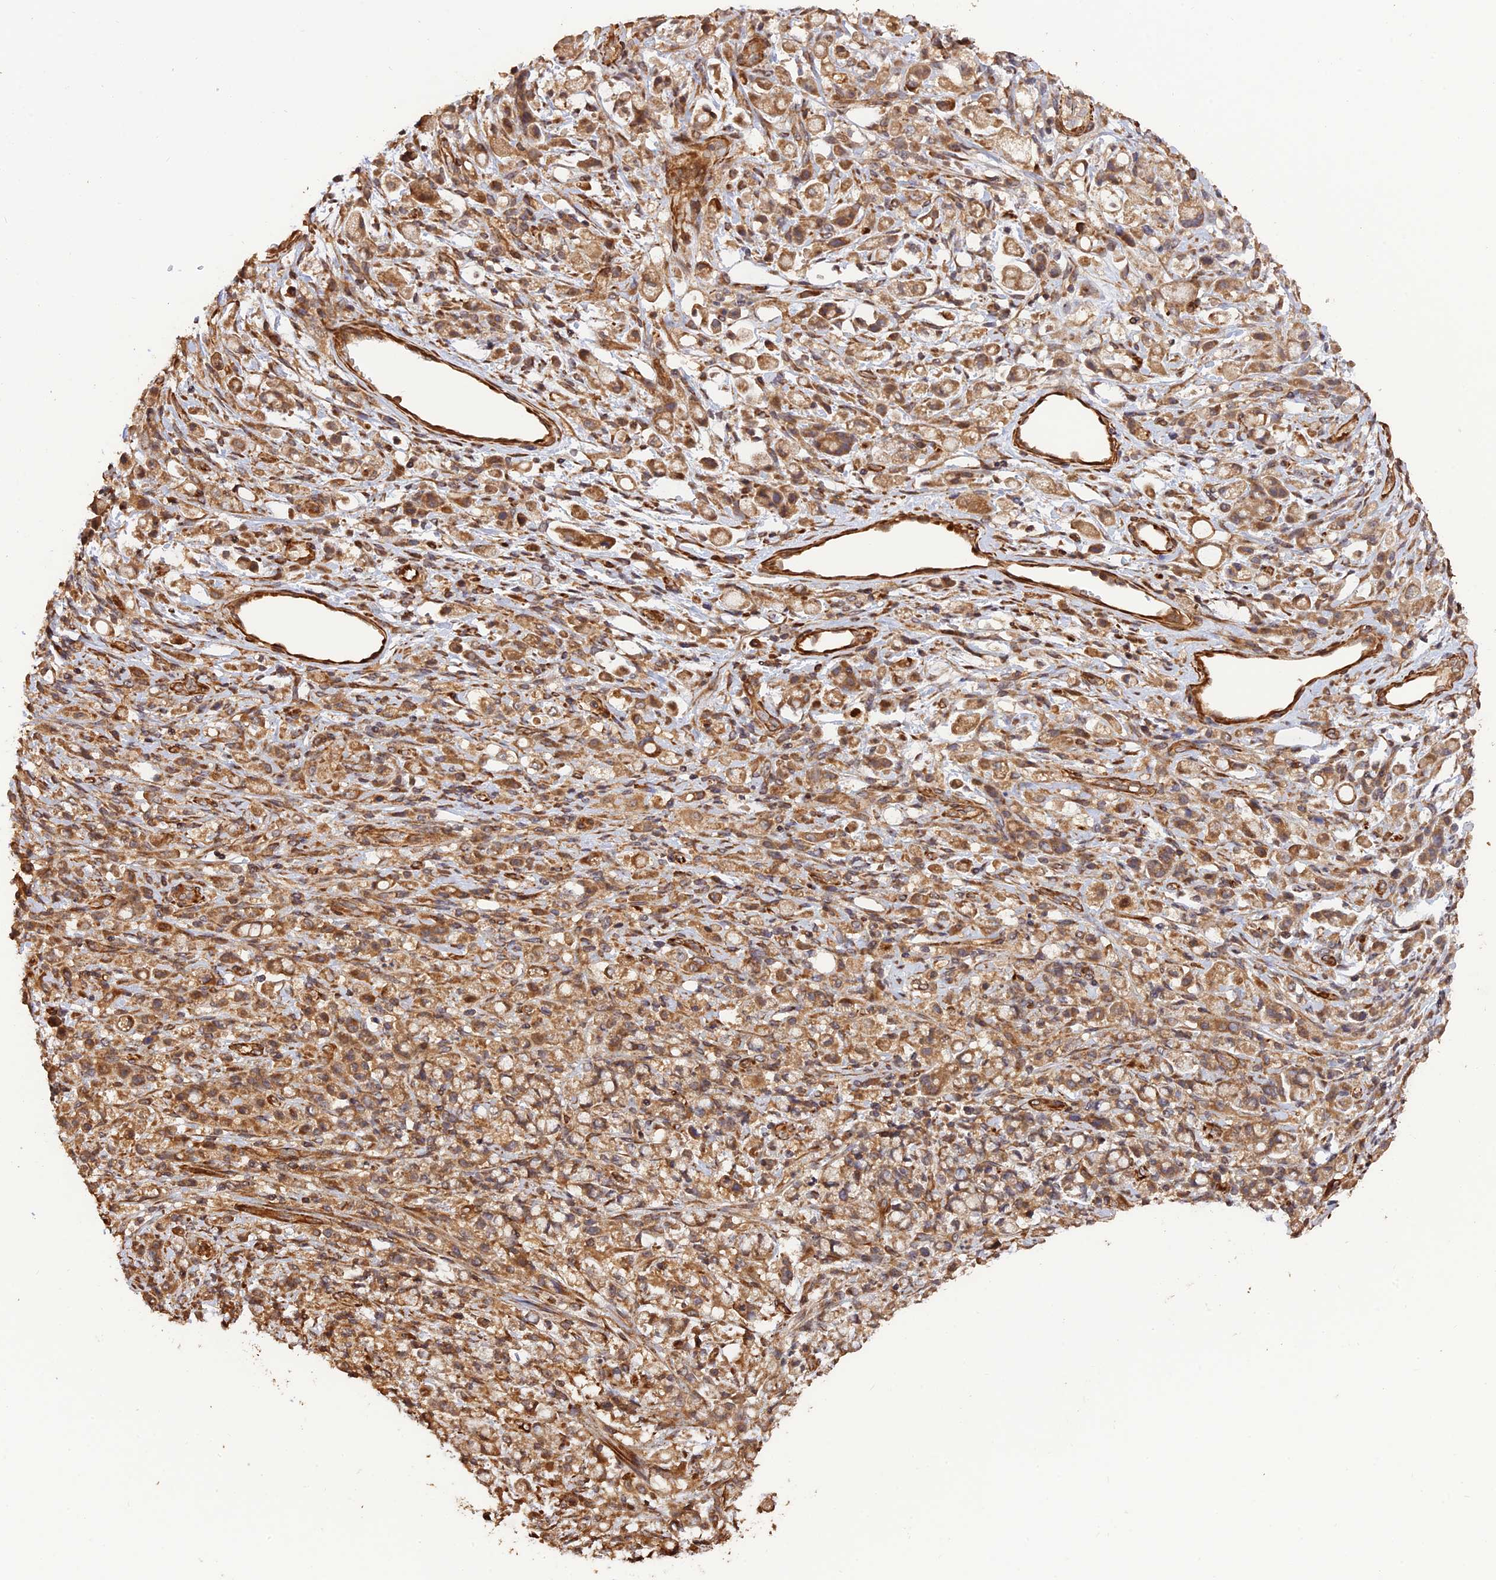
{"staining": {"intensity": "moderate", "quantity": ">75%", "location": "cytoplasmic/membranous"}, "tissue": "stomach cancer", "cell_type": "Tumor cells", "image_type": "cancer", "snomed": [{"axis": "morphology", "description": "Adenocarcinoma, NOS"}, {"axis": "topography", "description": "Stomach"}], "caption": "Stomach cancer (adenocarcinoma) stained for a protein (brown) demonstrates moderate cytoplasmic/membranous positive staining in about >75% of tumor cells.", "gene": "CREBL2", "patient": {"sex": "female", "age": 60}}